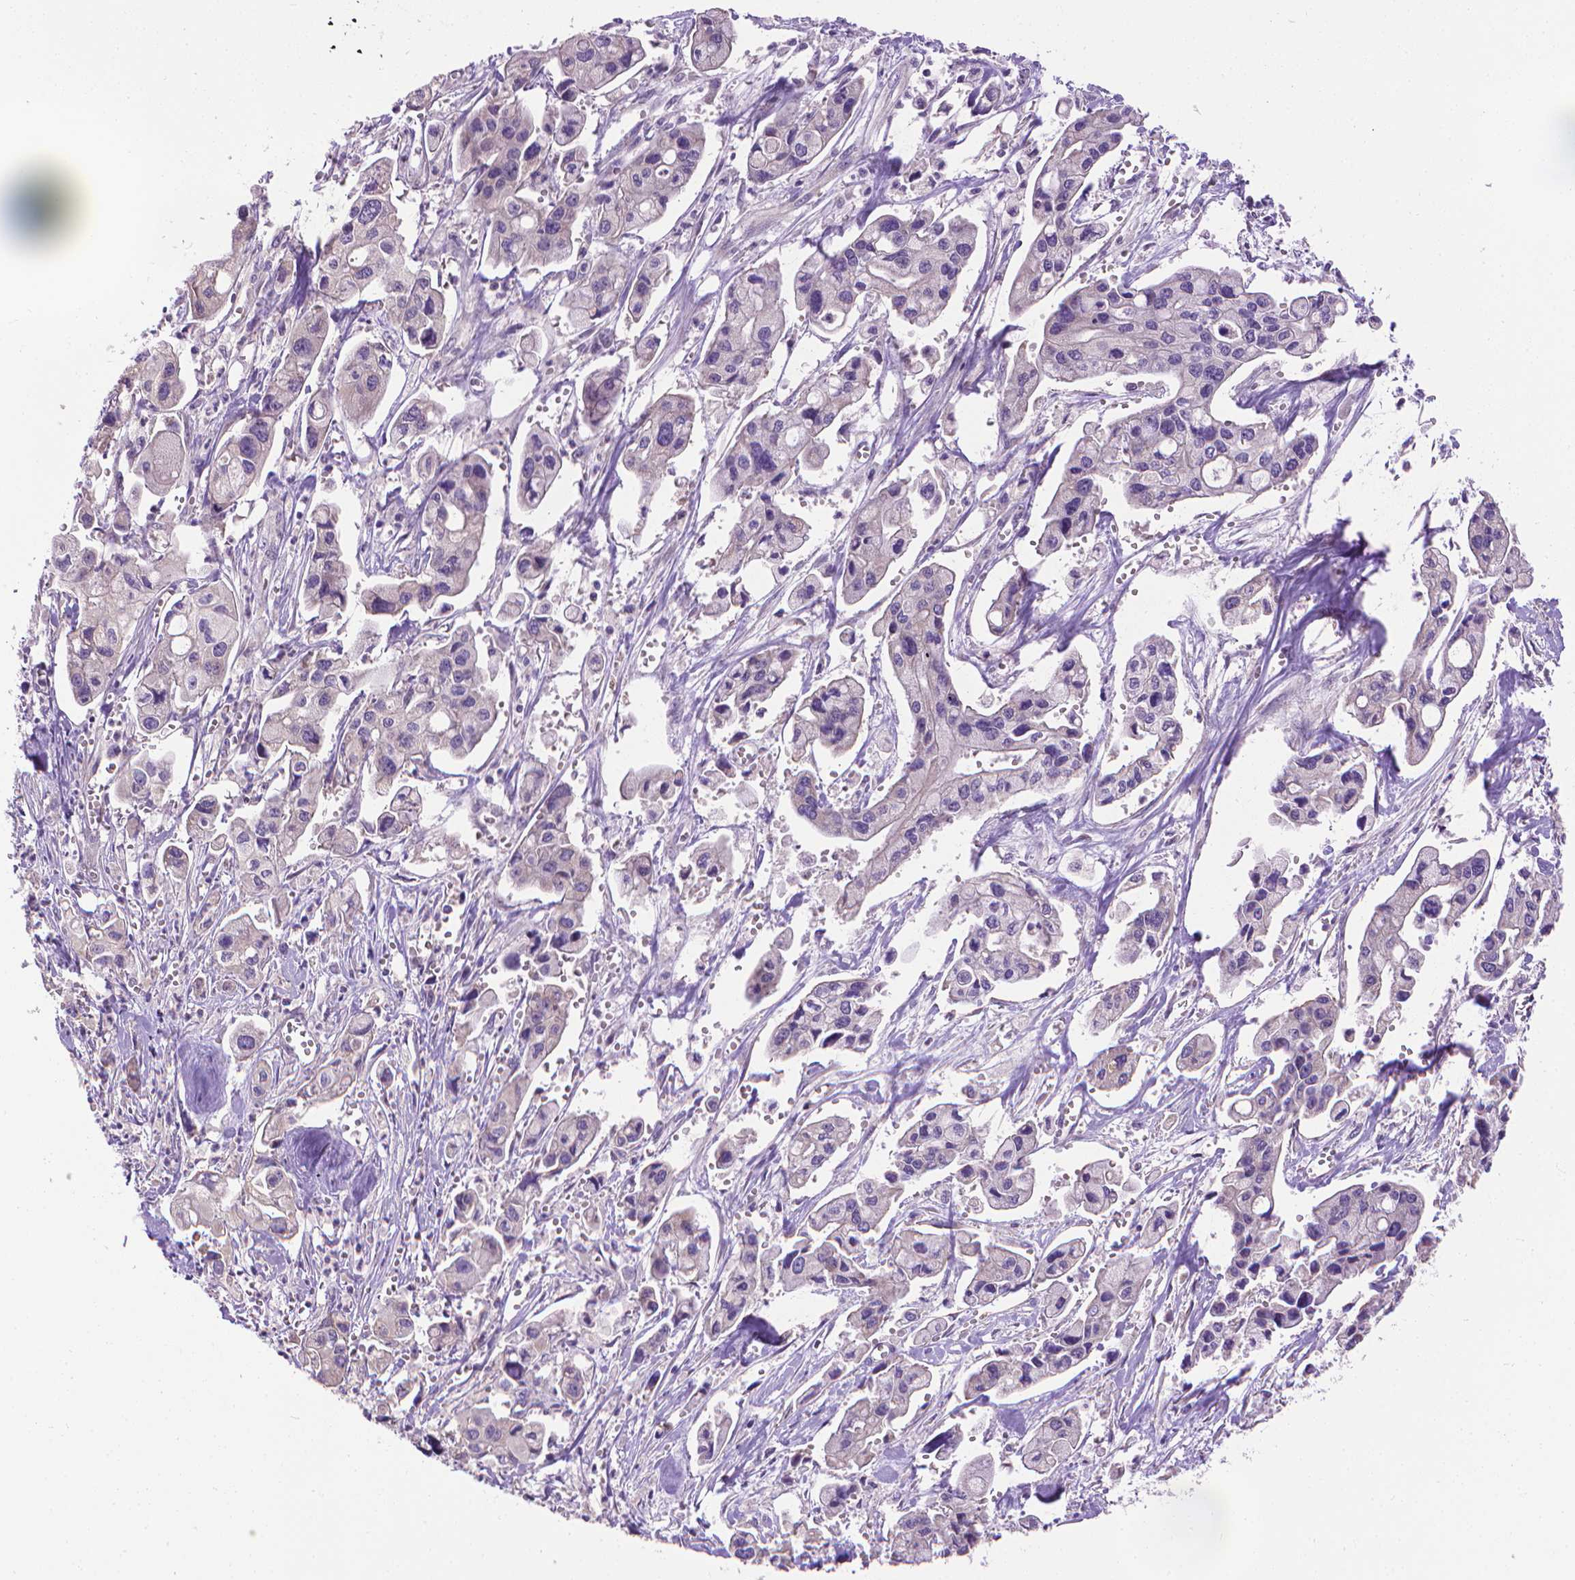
{"staining": {"intensity": "negative", "quantity": "none", "location": "none"}, "tissue": "pancreatic cancer", "cell_type": "Tumor cells", "image_type": "cancer", "snomed": [{"axis": "morphology", "description": "Adenocarcinoma, NOS"}, {"axis": "topography", "description": "Pancreas"}], "caption": "The photomicrograph displays no staining of tumor cells in pancreatic cancer.", "gene": "SYN1", "patient": {"sex": "male", "age": 70}}